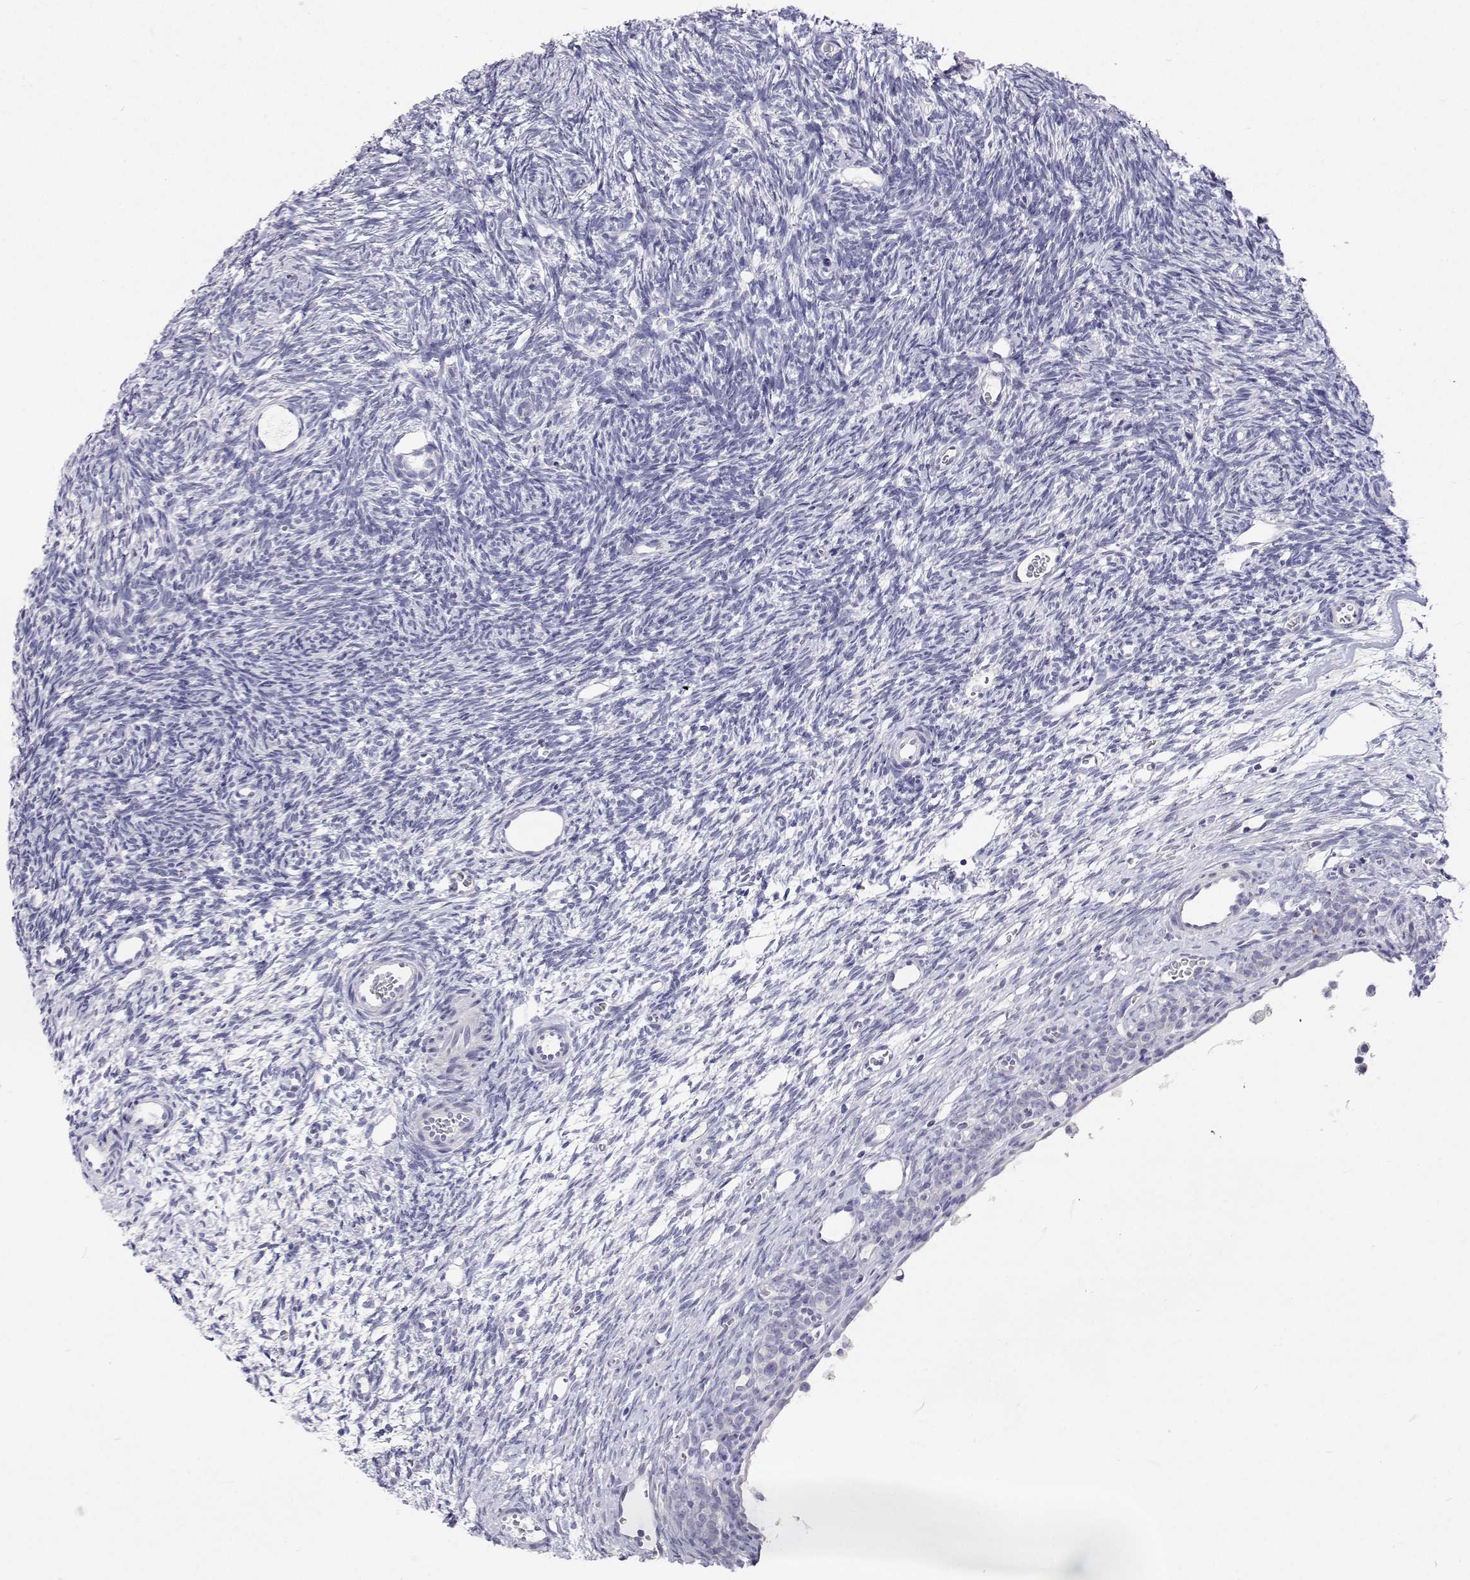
{"staining": {"intensity": "negative", "quantity": "none", "location": "none"}, "tissue": "ovary", "cell_type": "Follicle cells", "image_type": "normal", "snomed": [{"axis": "morphology", "description": "Normal tissue, NOS"}, {"axis": "topography", "description": "Ovary"}], "caption": "There is no significant staining in follicle cells of ovary. The staining is performed using DAB (3,3'-diaminobenzidine) brown chromogen with nuclei counter-stained in using hematoxylin.", "gene": "NCR2", "patient": {"sex": "female", "age": 34}}